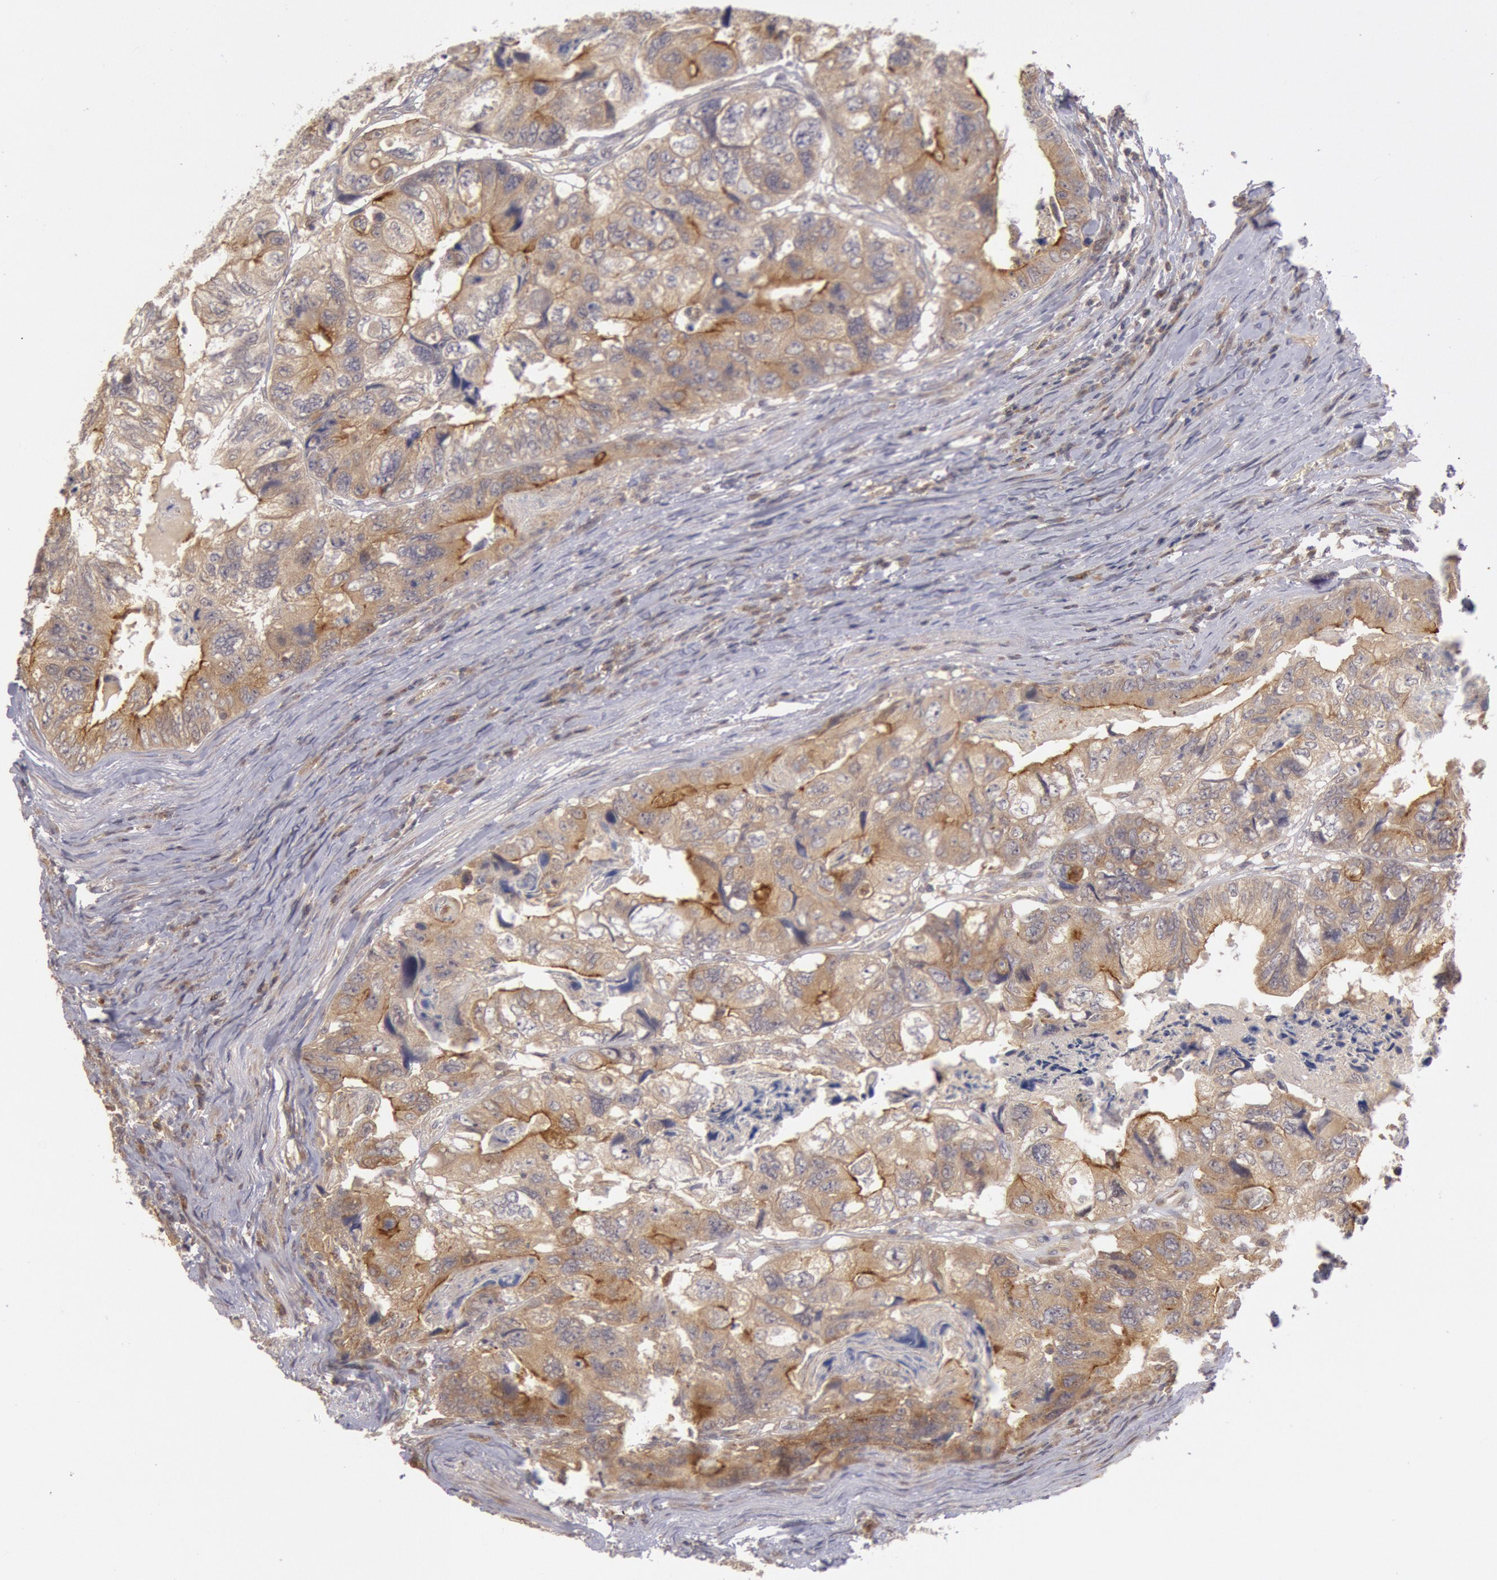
{"staining": {"intensity": "strong", "quantity": ">75%", "location": "cytoplasmic/membranous"}, "tissue": "colorectal cancer", "cell_type": "Tumor cells", "image_type": "cancer", "snomed": [{"axis": "morphology", "description": "Adenocarcinoma, NOS"}, {"axis": "topography", "description": "Rectum"}], "caption": "IHC of adenocarcinoma (colorectal) reveals high levels of strong cytoplasmic/membranous positivity in about >75% of tumor cells.", "gene": "PLA2G6", "patient": {"sex": "female", "age": 82}}